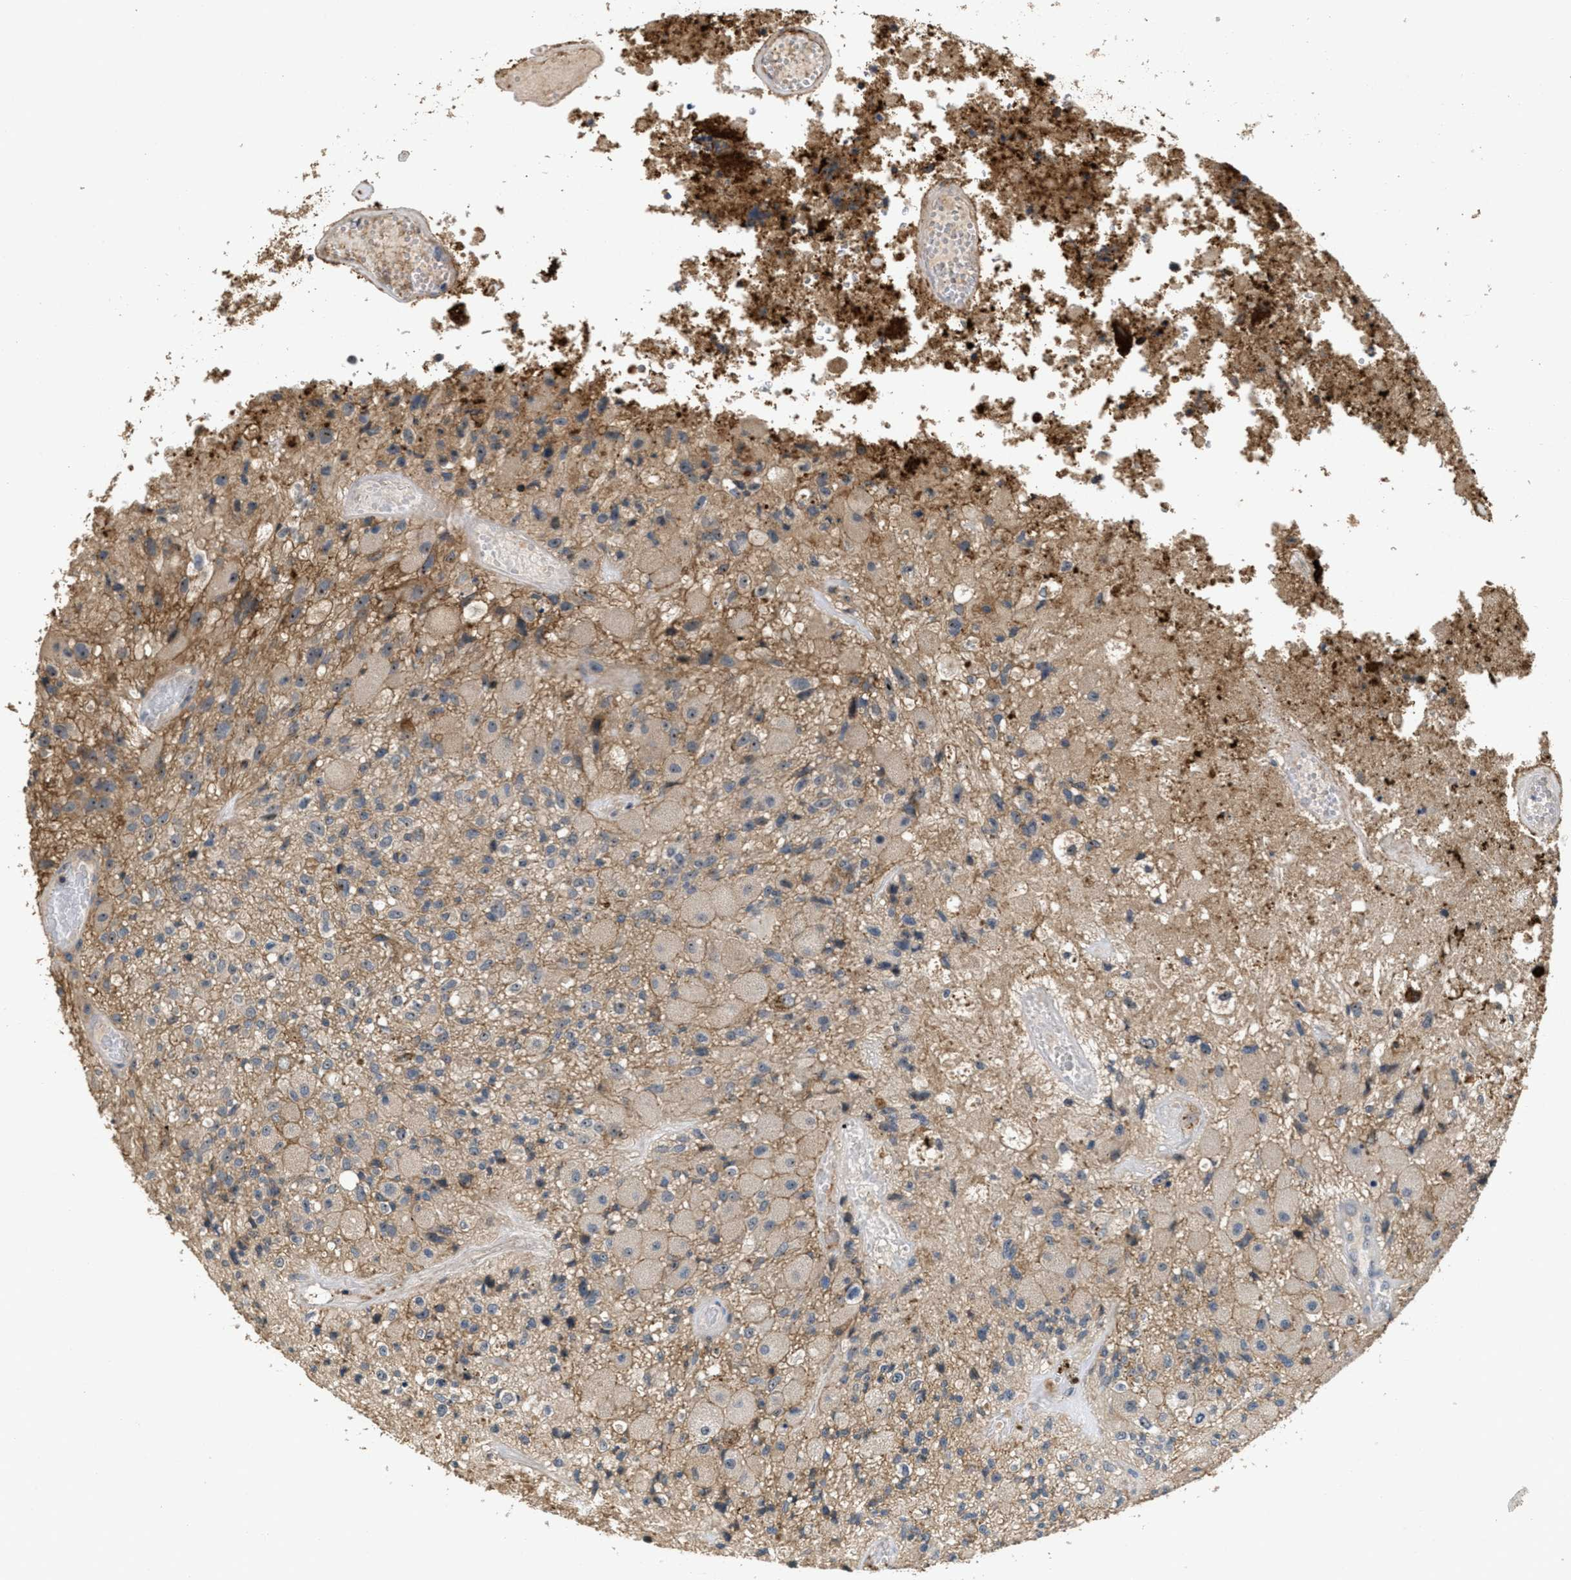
{"staining": {"intensity": "weak", "quantity": "25%-75%", "location": "cytoplasmic/membranous,nuclear"}, "tissue": "glioma", "cell_type": "Tumor cells", "image_type": "cancer", "snomed": [{"axis": "morphology", "description": "Normal tissue, NOS"}, {"axis": "morphology", "description": "Glioma, malignant, High grade"}, {"axis": "topography", "description": "Cerebral cortex"}], "caption": "About 25%-75% of tumor cells in malignant glioma (high-grade) show weak cytoplasmic/membranous and nuclear protein staining as visualized by brown immunohistochemical staining.", "gene": "OSMR", "patient": {"sex": "male", "age": 77}}